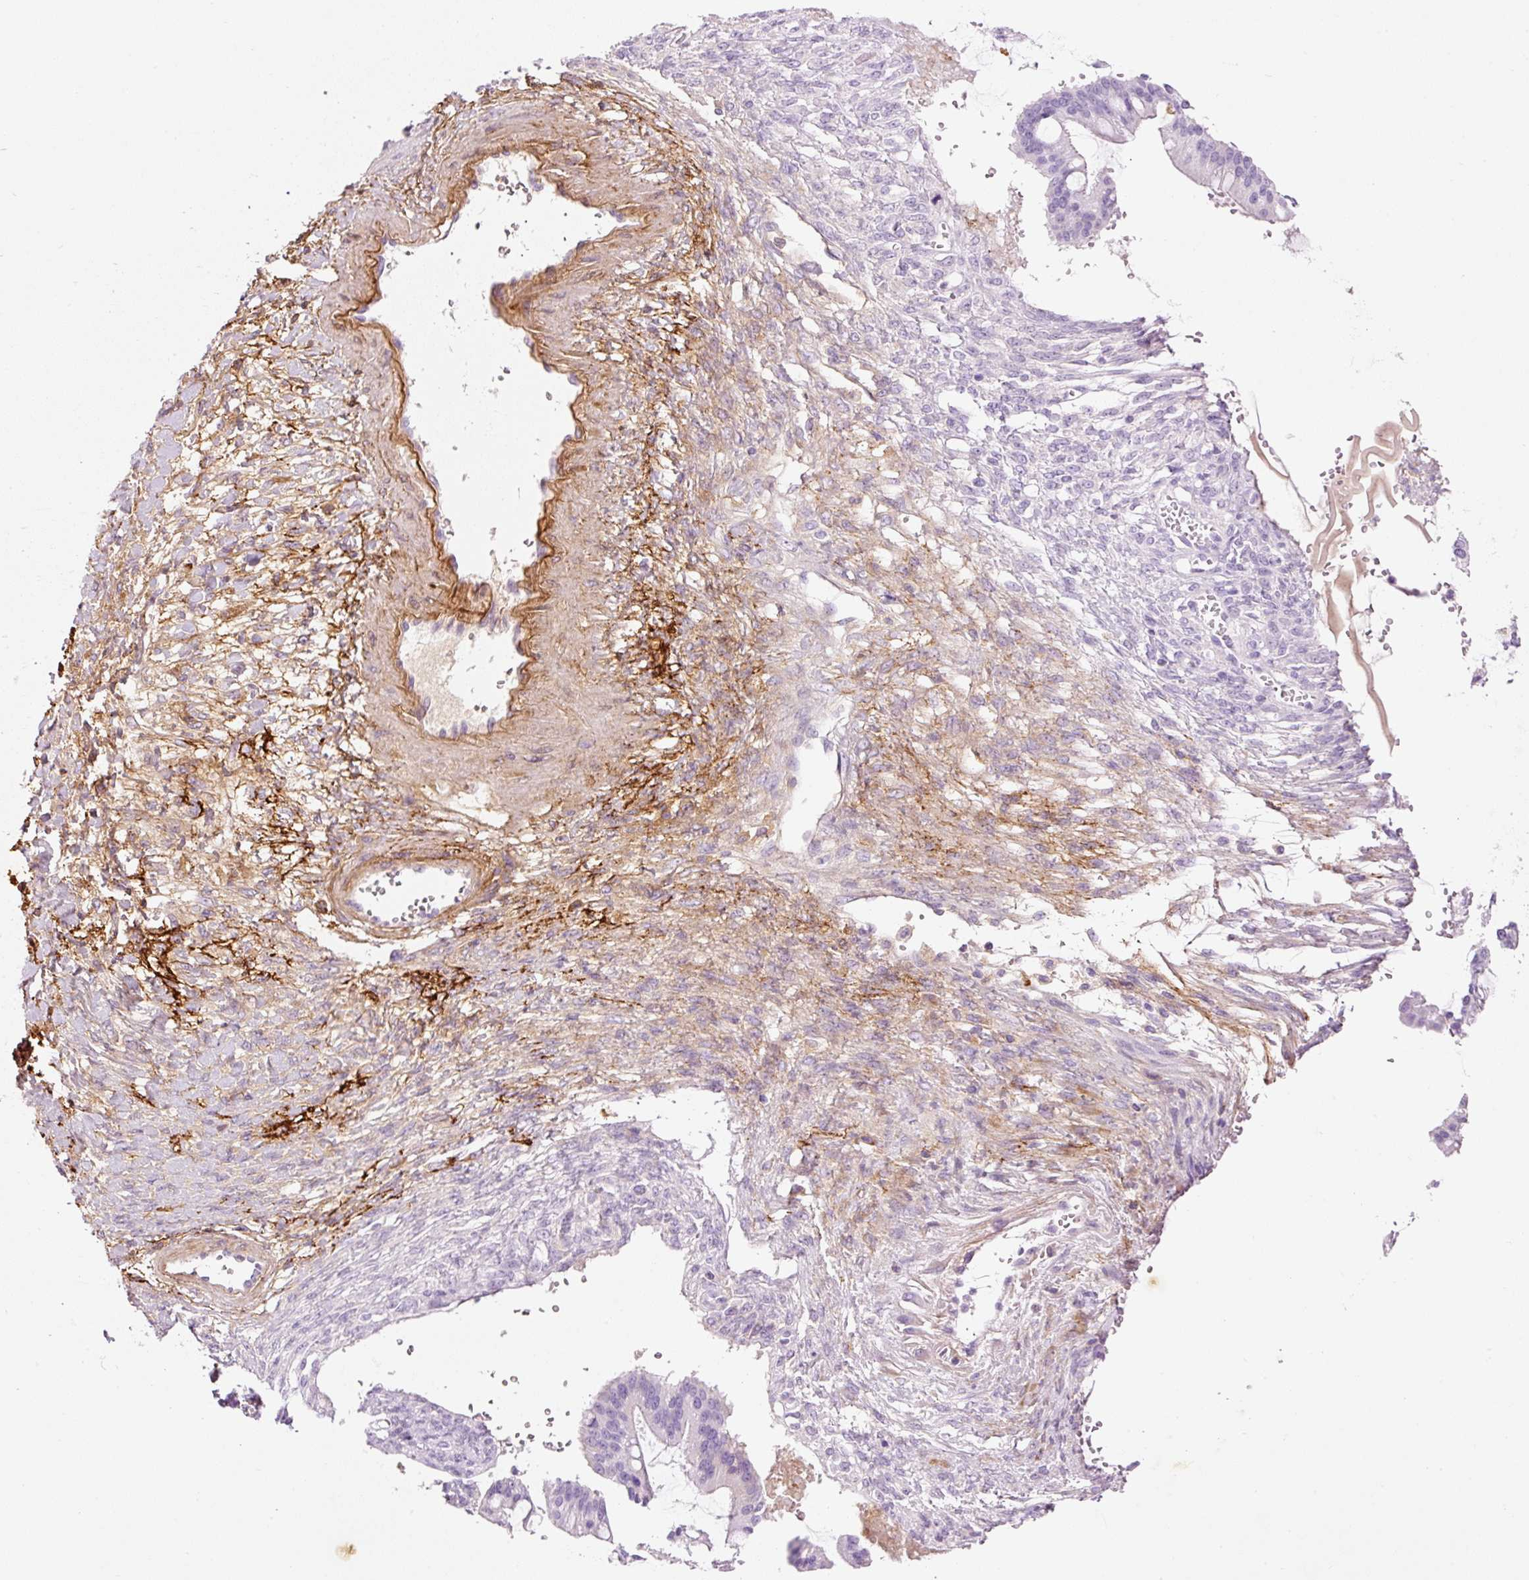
{"staining": {"intensity": "negative", "quantity": "none", "location": "none"}, "tissue": "ovarian cancer", "cell_type": "Tumor cells", "image_type": "cancer", "snomed": [{"axis": "morphology", "description": "Cystadenocarcinoma, mucinous, NOS"}, {"axis": "topography", "description": "Ovary"}], "caption": "Micrograph shows no significant protein positivity in tumor cells of ovarian cancer.", "gene": "MFAP4", "patient": {"sex": "female", "age": 73}}